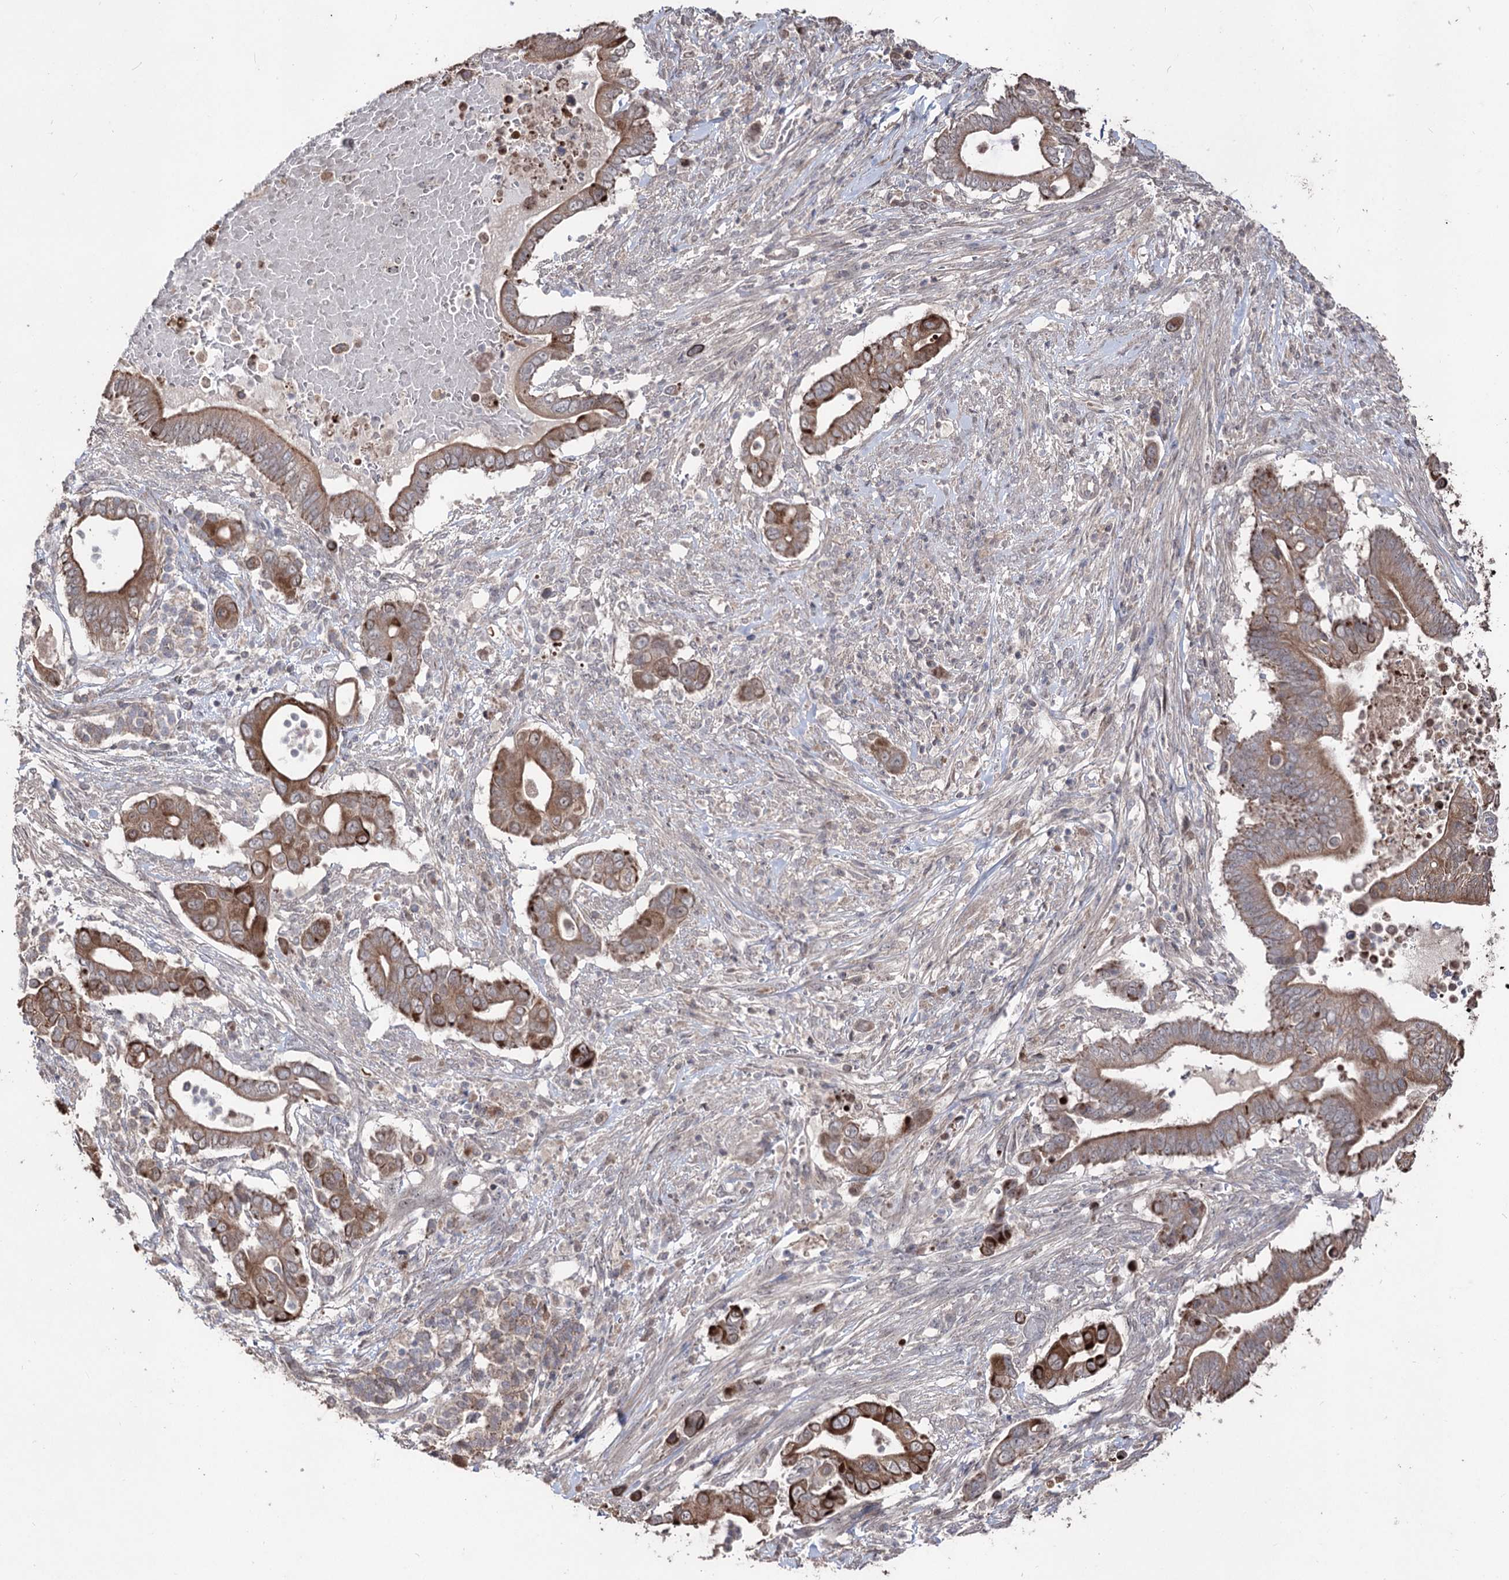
{"staining": {"intensity": "moderate", "quantity": ">75%", "location": "cytoplasmic/membranous"}, "tissue": "pancreatic cancer", "cell_type": "Tumor cells", "image_type": "cancer", "snomed": [{"axis": "morphology", "description": "Adenocarcinoma, NOS"}, {"axis": "topography", "description": "Pancreas"}], "caption": "Immunohistochemical staining of pancreatic cancer (adenocarcinoma) reveals moderate cytoplasmic/membranous protein staining in approximately >75% of tumor cells.", "gene": "CPNE8", "patient": {"sex": "male", "age": 68}}